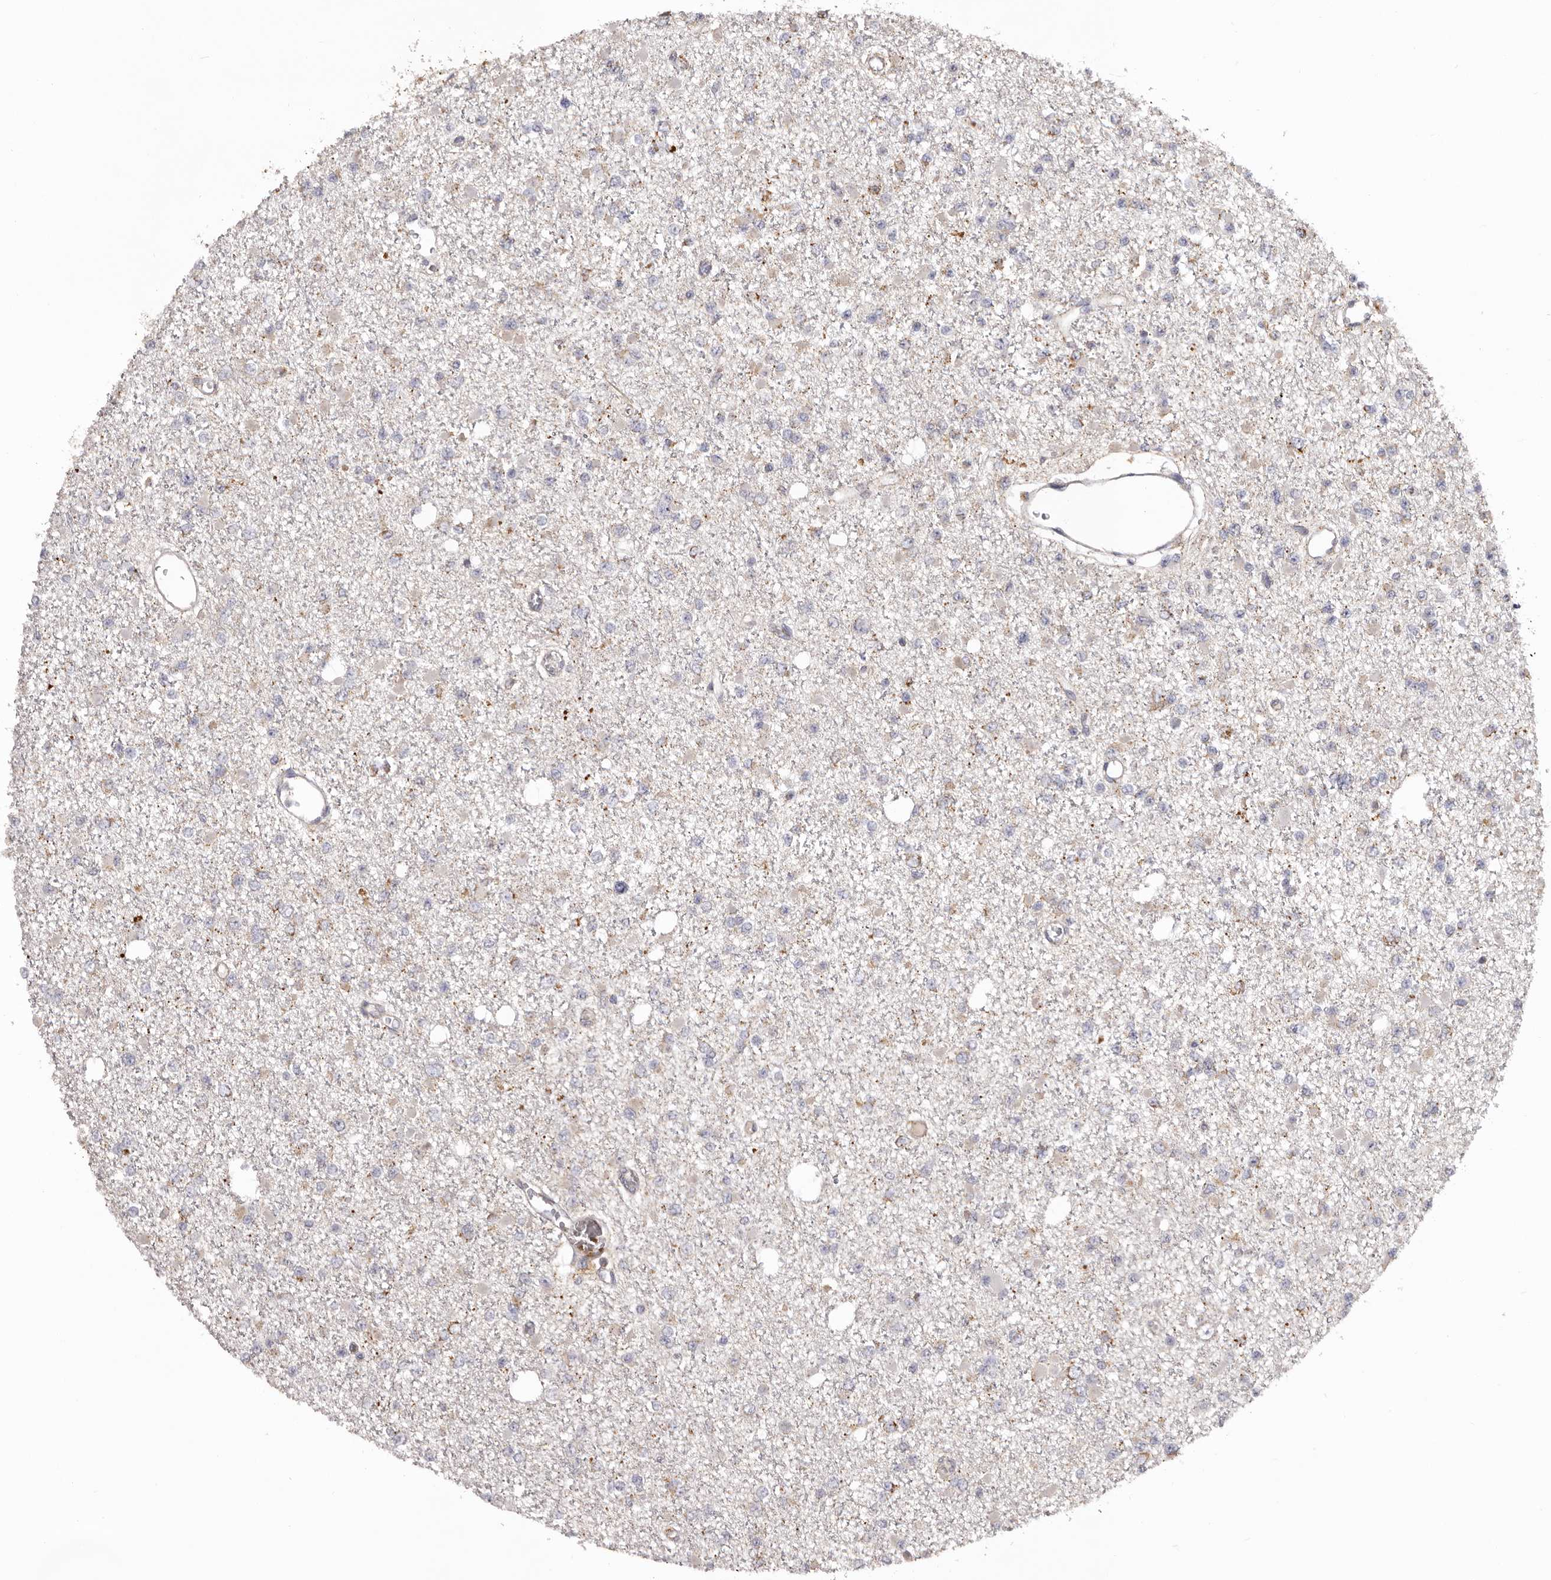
{"staining": {"intensity": "negative", "quantity": "none", "location": "none"}, "tissue": "glioma", "cell_type": "Tumor cells", "image_type": "cancer", "snomed": [{"axis": "morphology", "description": "Glioma, malignant, Low grade"}, {"axis": "topography", "description": "Brain"}], "caption": "This photomicrograph is of malignant glioma (low-grade) stained with immunohistochemistry (IHC) to label a protein in brown with the nuclei are counter-stained blue. There is no expression in tumor cells.", "gene": "MECR", "patient": {"sex": "female", "age": 22}}